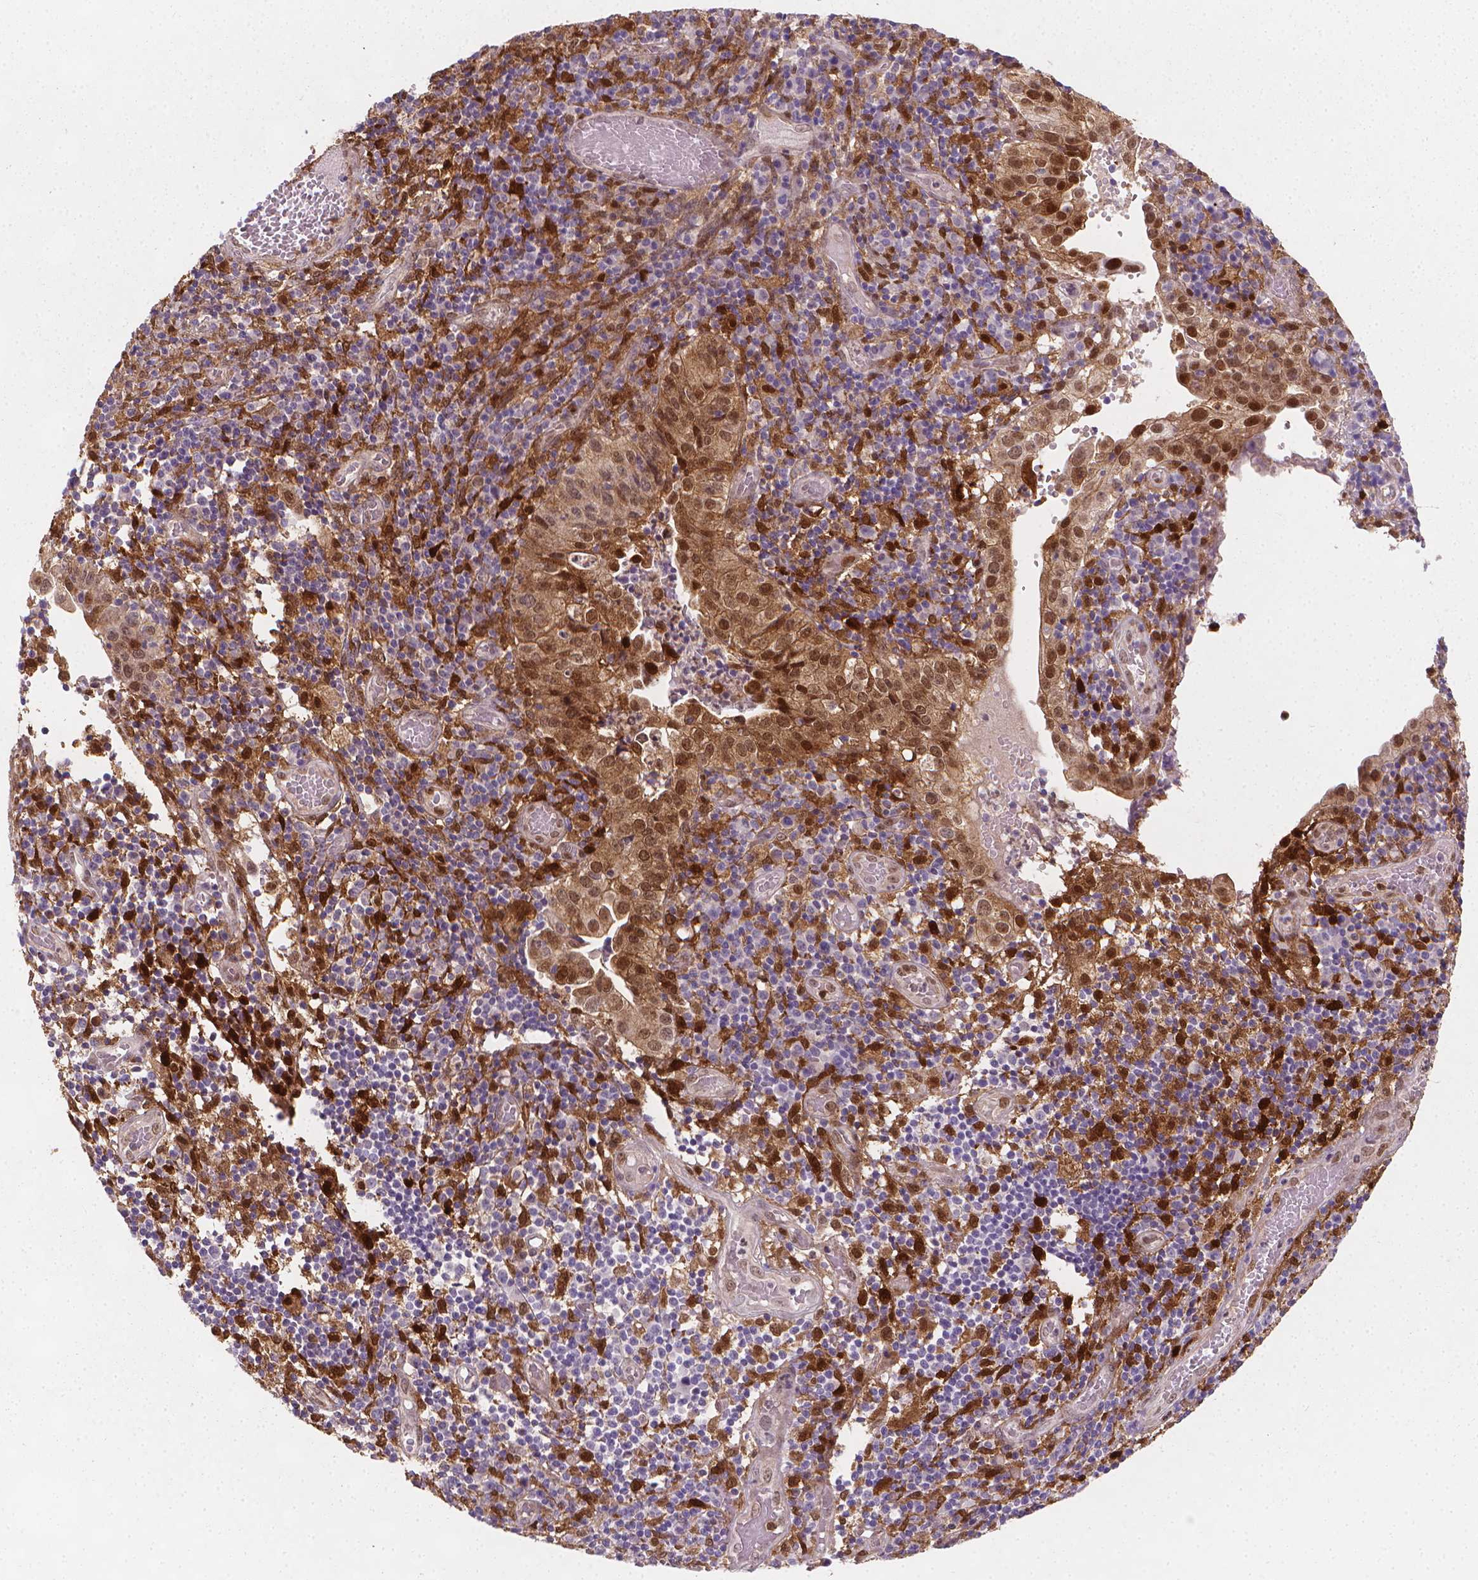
{"staining": {"intensity": "moderate", "quantity": ">75%", "location": "cytoplasmic/membranous,nuclear"}, "tissue": "cervical cancer", "cell_type": "Tumor cells", "image_type": "cancer", "snomed": [{"axis": "morphology", "description": "Squamous cell carcinoma, NOS"}, {"axis": "topography", "description": "Cervix"}], "caption": "Human cervical cancer stained for a protein (brown) reveals moderate cytoplasmic/membranous and nuclear positive positivity in approximately >75% of tumor cells.", "gene": "TNFAIP2", "patient": {"sex": "female", "age": 39}}